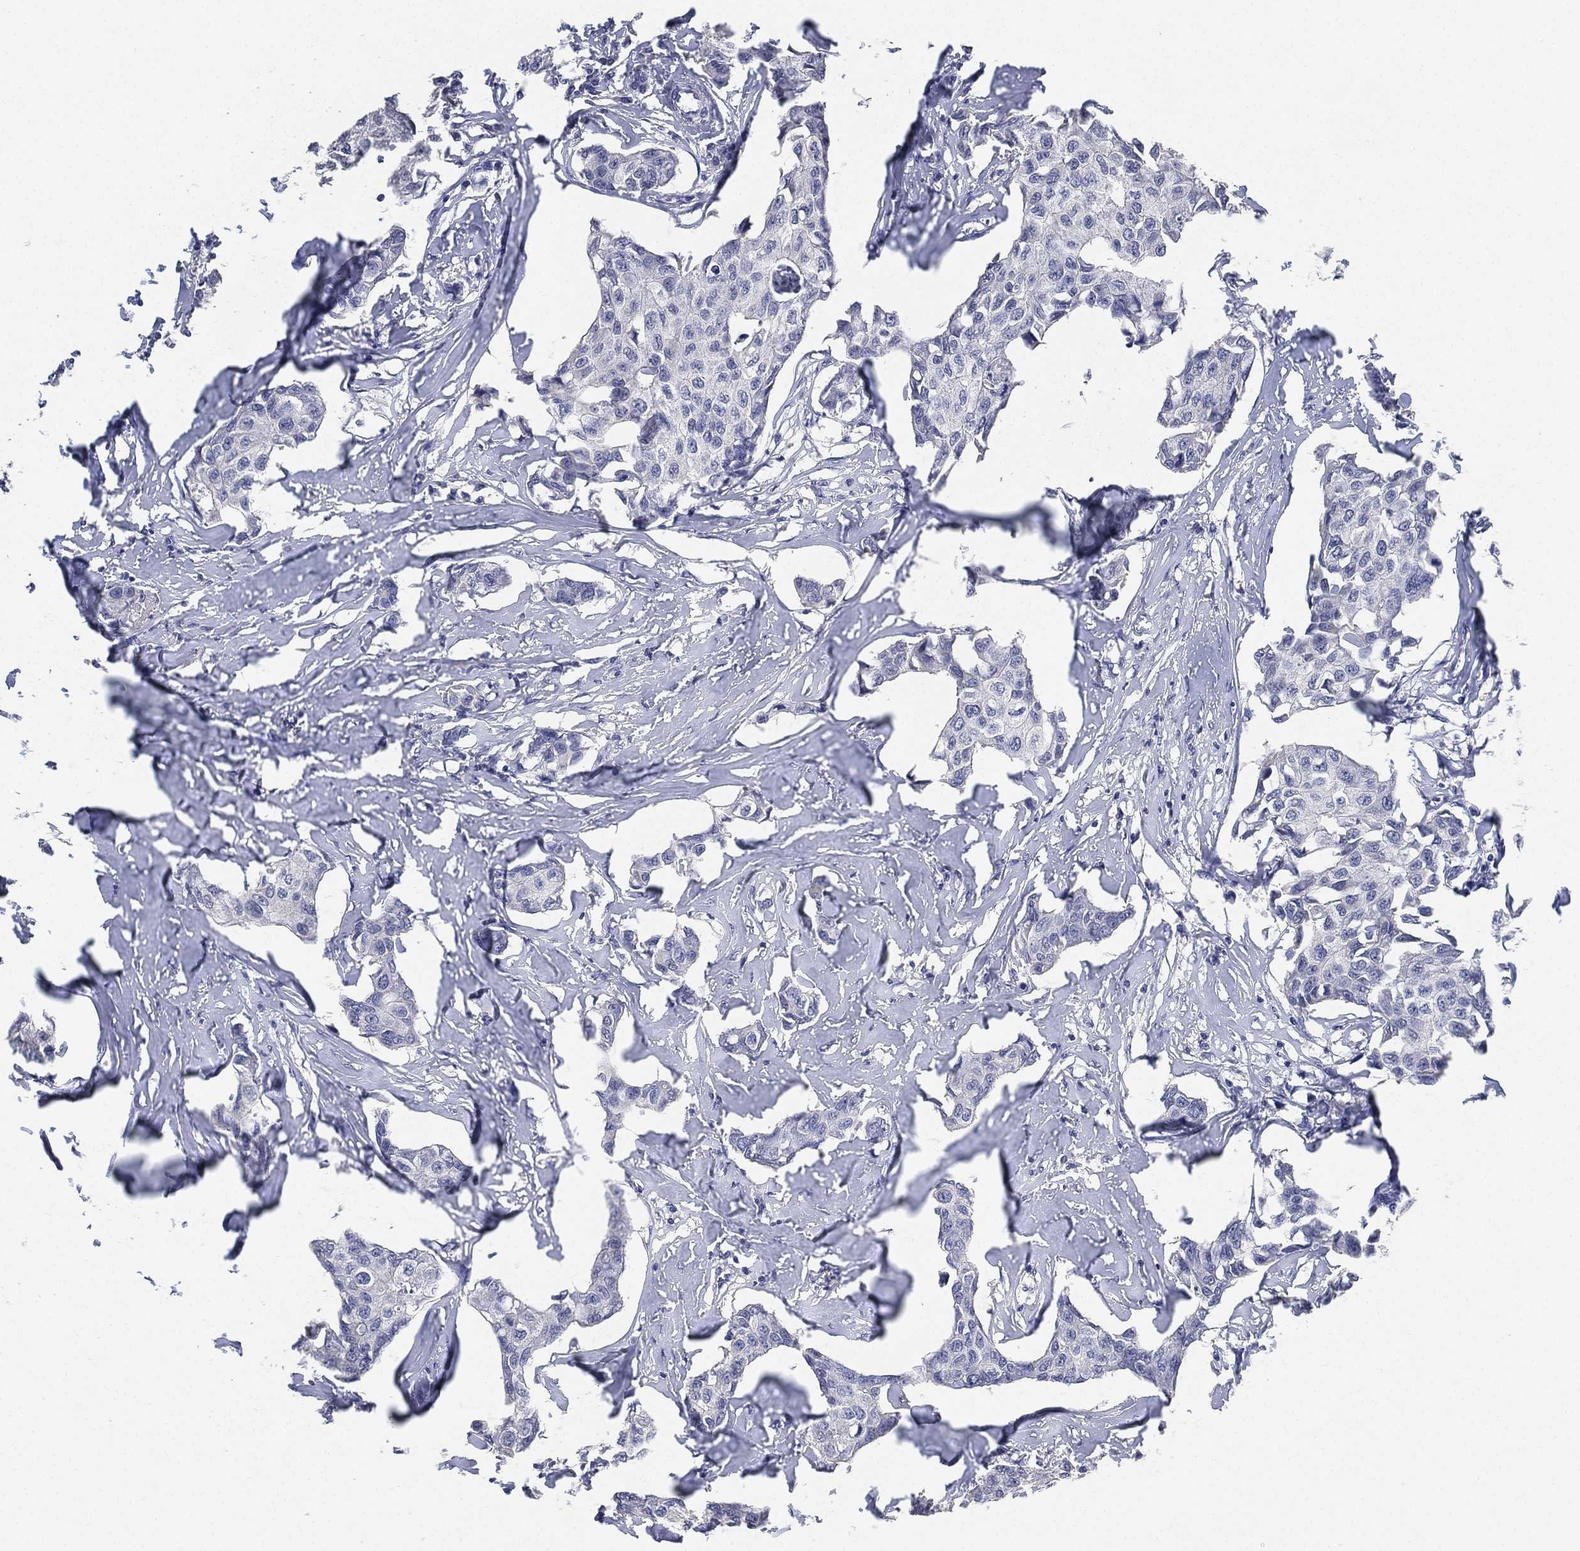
{"staining": {"intensity": "negative", "quantity": "none", "location": "none"}, "tissue": "breast cancer", "cell_type": "Tumor cells", "image_type": "cancer", "snomed": [{"axis": "morphology", "description": "Duct carcinoma"}, {"axis": "topography", "description": "Breast"}], "caption": "Breast cancer stained for a protein using immunohistochemistry (IHC) displays no positivity tumor cells.", "gene": "IYD", "patient": {"sex": "female", "age": 80}}